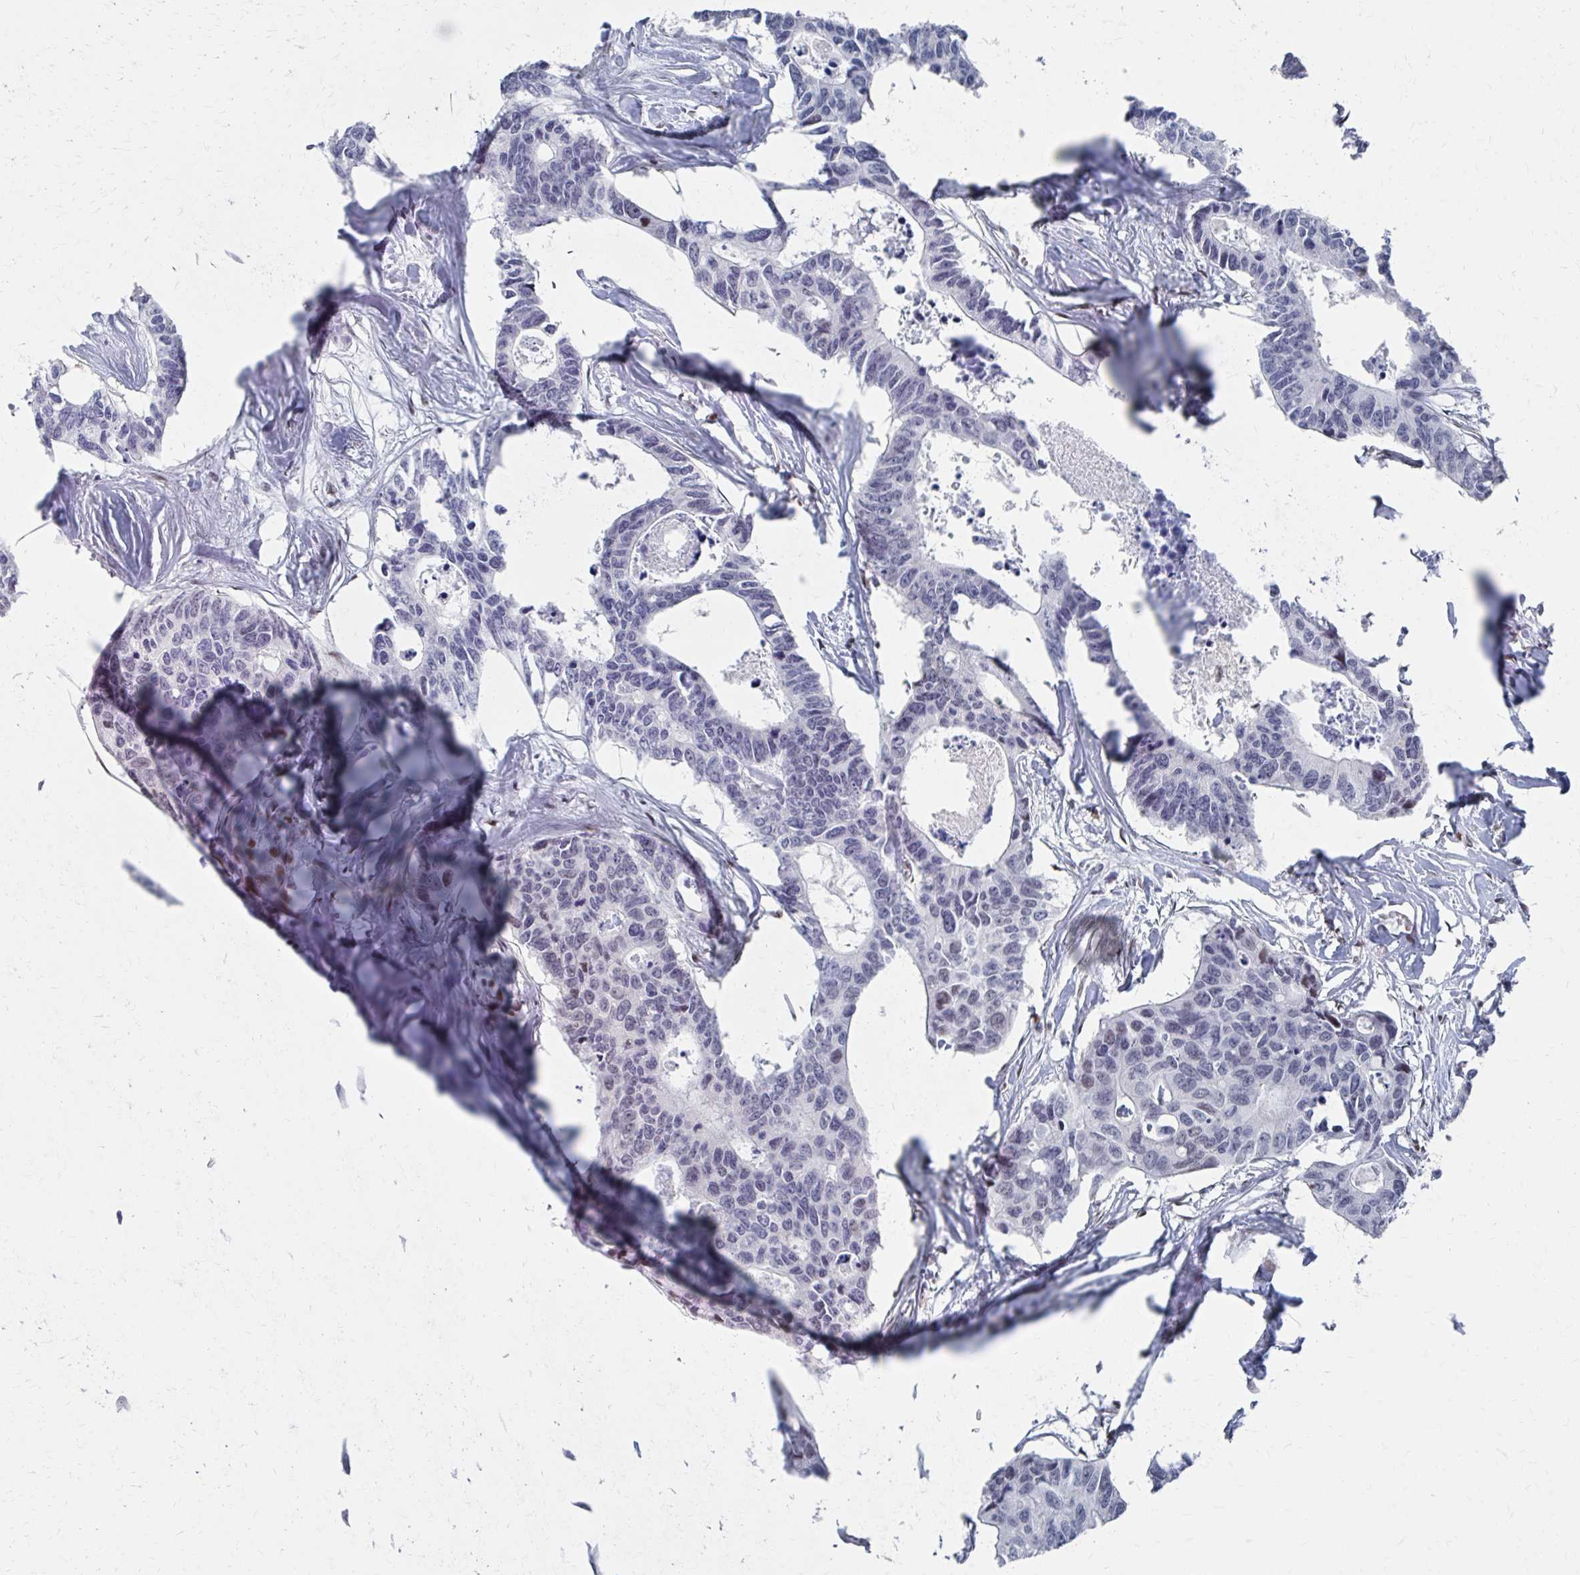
{"staining": {"intensity": "negative", "quantity": "none", "location": "none"}, "tissue": "colorectal cancer", "cell_type": "Tumor cells", "image_type": "cancer", "snomed": [{"axis": "morphology", "description": "Adenocarcinoma, NOS"}, {"axis": "topography", "description": "Rectum"}], "caption": "DAB immunohistochemical staining of human colorectal cancer exhibits no significant positivity in tumor cells.", "gene": "CDIN1", "patient": {"sex": "male", "age": 57}}